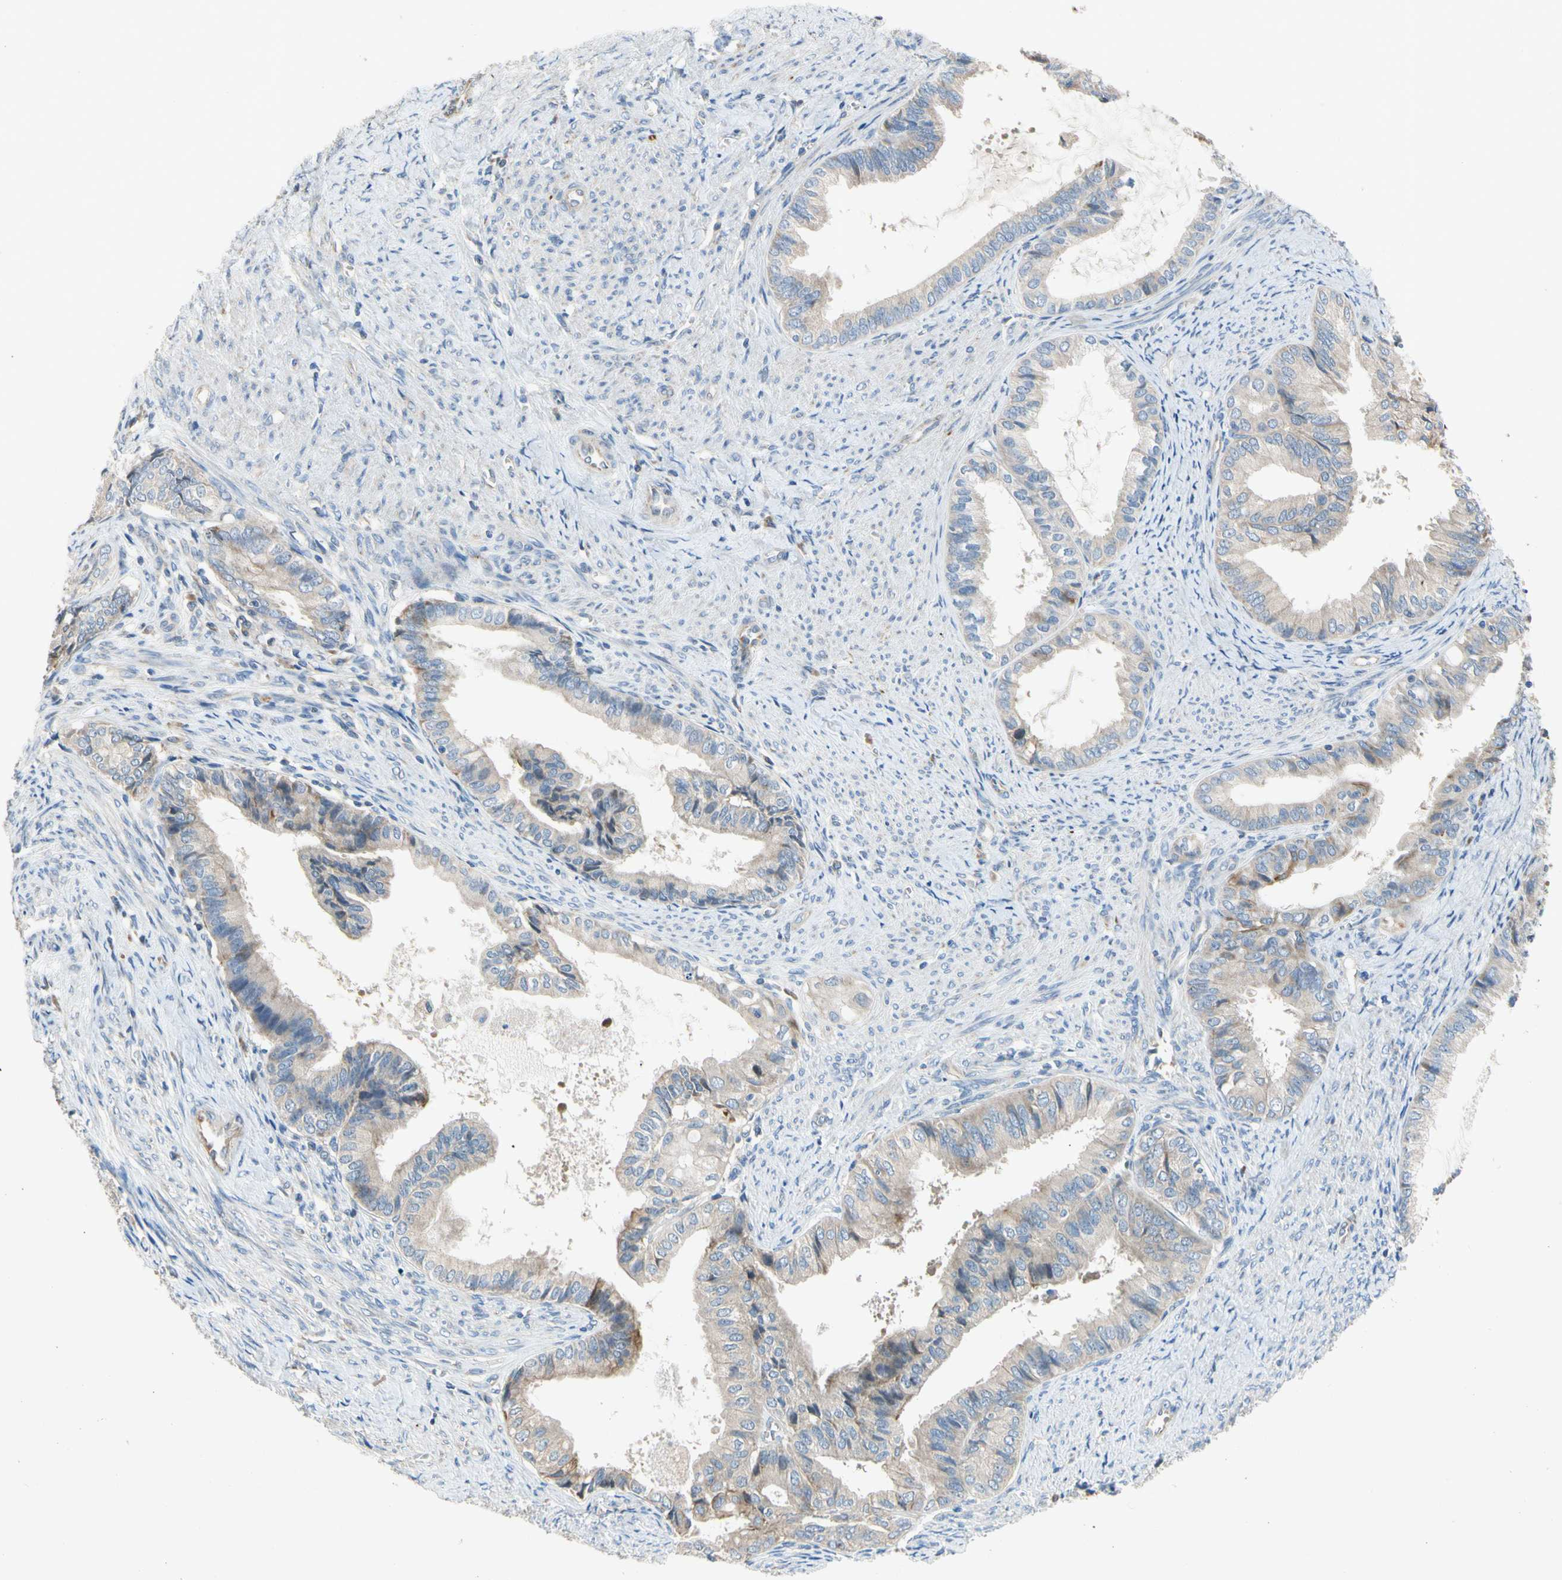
{"staining": {"intensity": "moderate", "quantity": "<25%", "location": "cytoplasmic/membranous"}, "tissue": "endometrial cancer", "cell_type": "Tumor cells", "image_type": "cancer", "snomed": [{"axis": "morphology", "description": "Adenocarcinoma, NOS"}, {"axis": "topography", "description": "Endometrium"}], "caption": "Tumor cells show moderate cytoplasmic/membranous positivity in about <25% of cells in endometrial adenocarcinoma.", "gene": "KLHDC8B", "patient": {"sex": "female", "age": 86}}